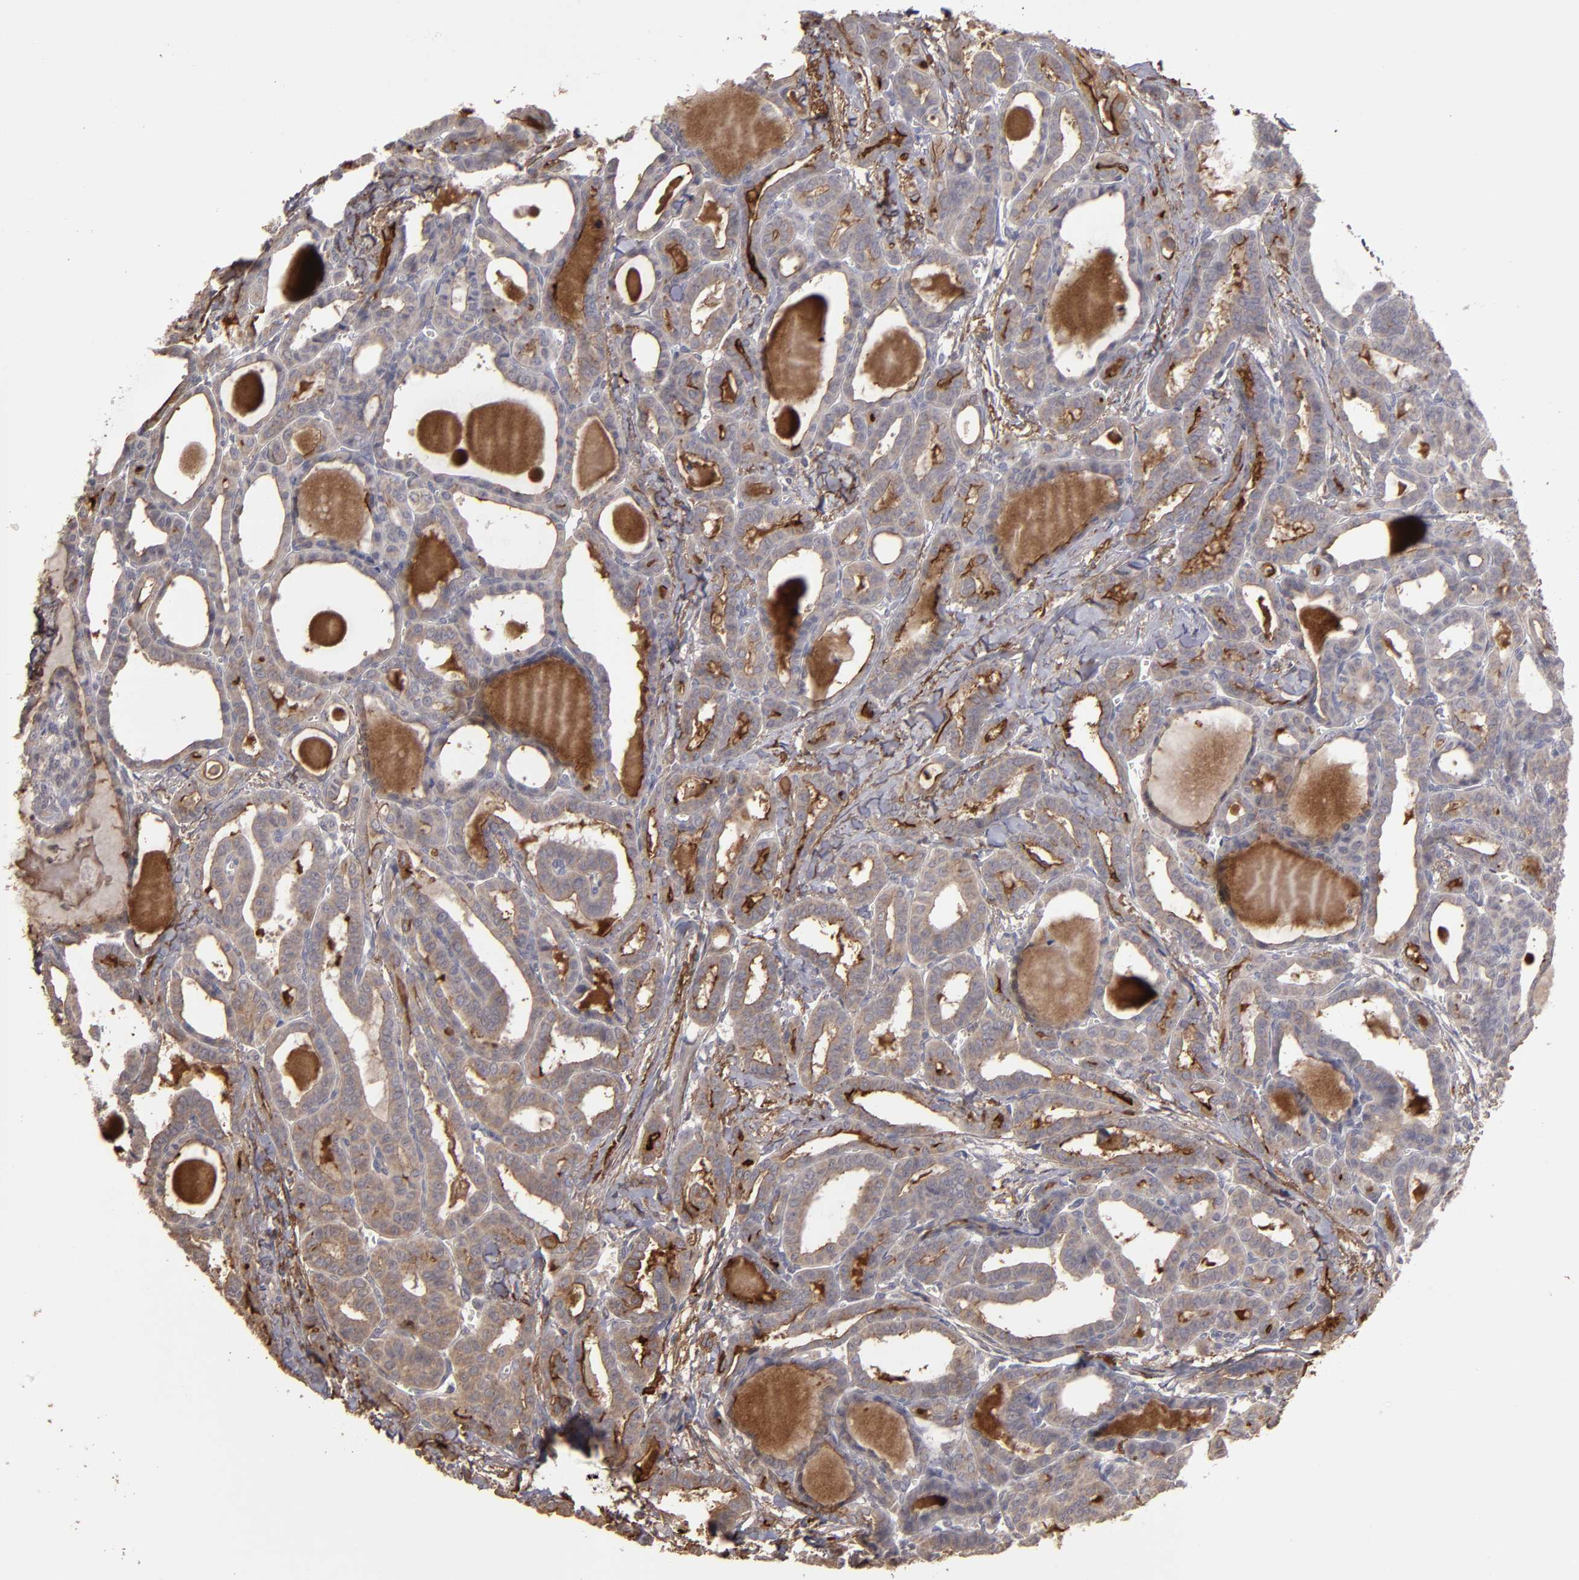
{"staining": {"intensity": "moderate", "quantity": ">75%", "location": "cytoplasmic/membranous"}, "tissue": "thyroid cancer", "cell_type": "Tumor cells", "image_type": "cancer", "snomed": [{"axis": "morphology", "description": "Carcinoma, NOS"}, {"axis": "topography", "description": "Thyroid gland"}], "caption": "The immunohistochemical stain labels moderate cytoplasmic/membranous staining in tumor cells of thyroid cancer tissue. (Stains: DAB (3,3'-diaminobenzidine) in brown, nuclei in blue, Microscopy: brightfield microscopy at high magnification).", "gene": "CD55", "patient": {"sex": "female", "age": 91}}